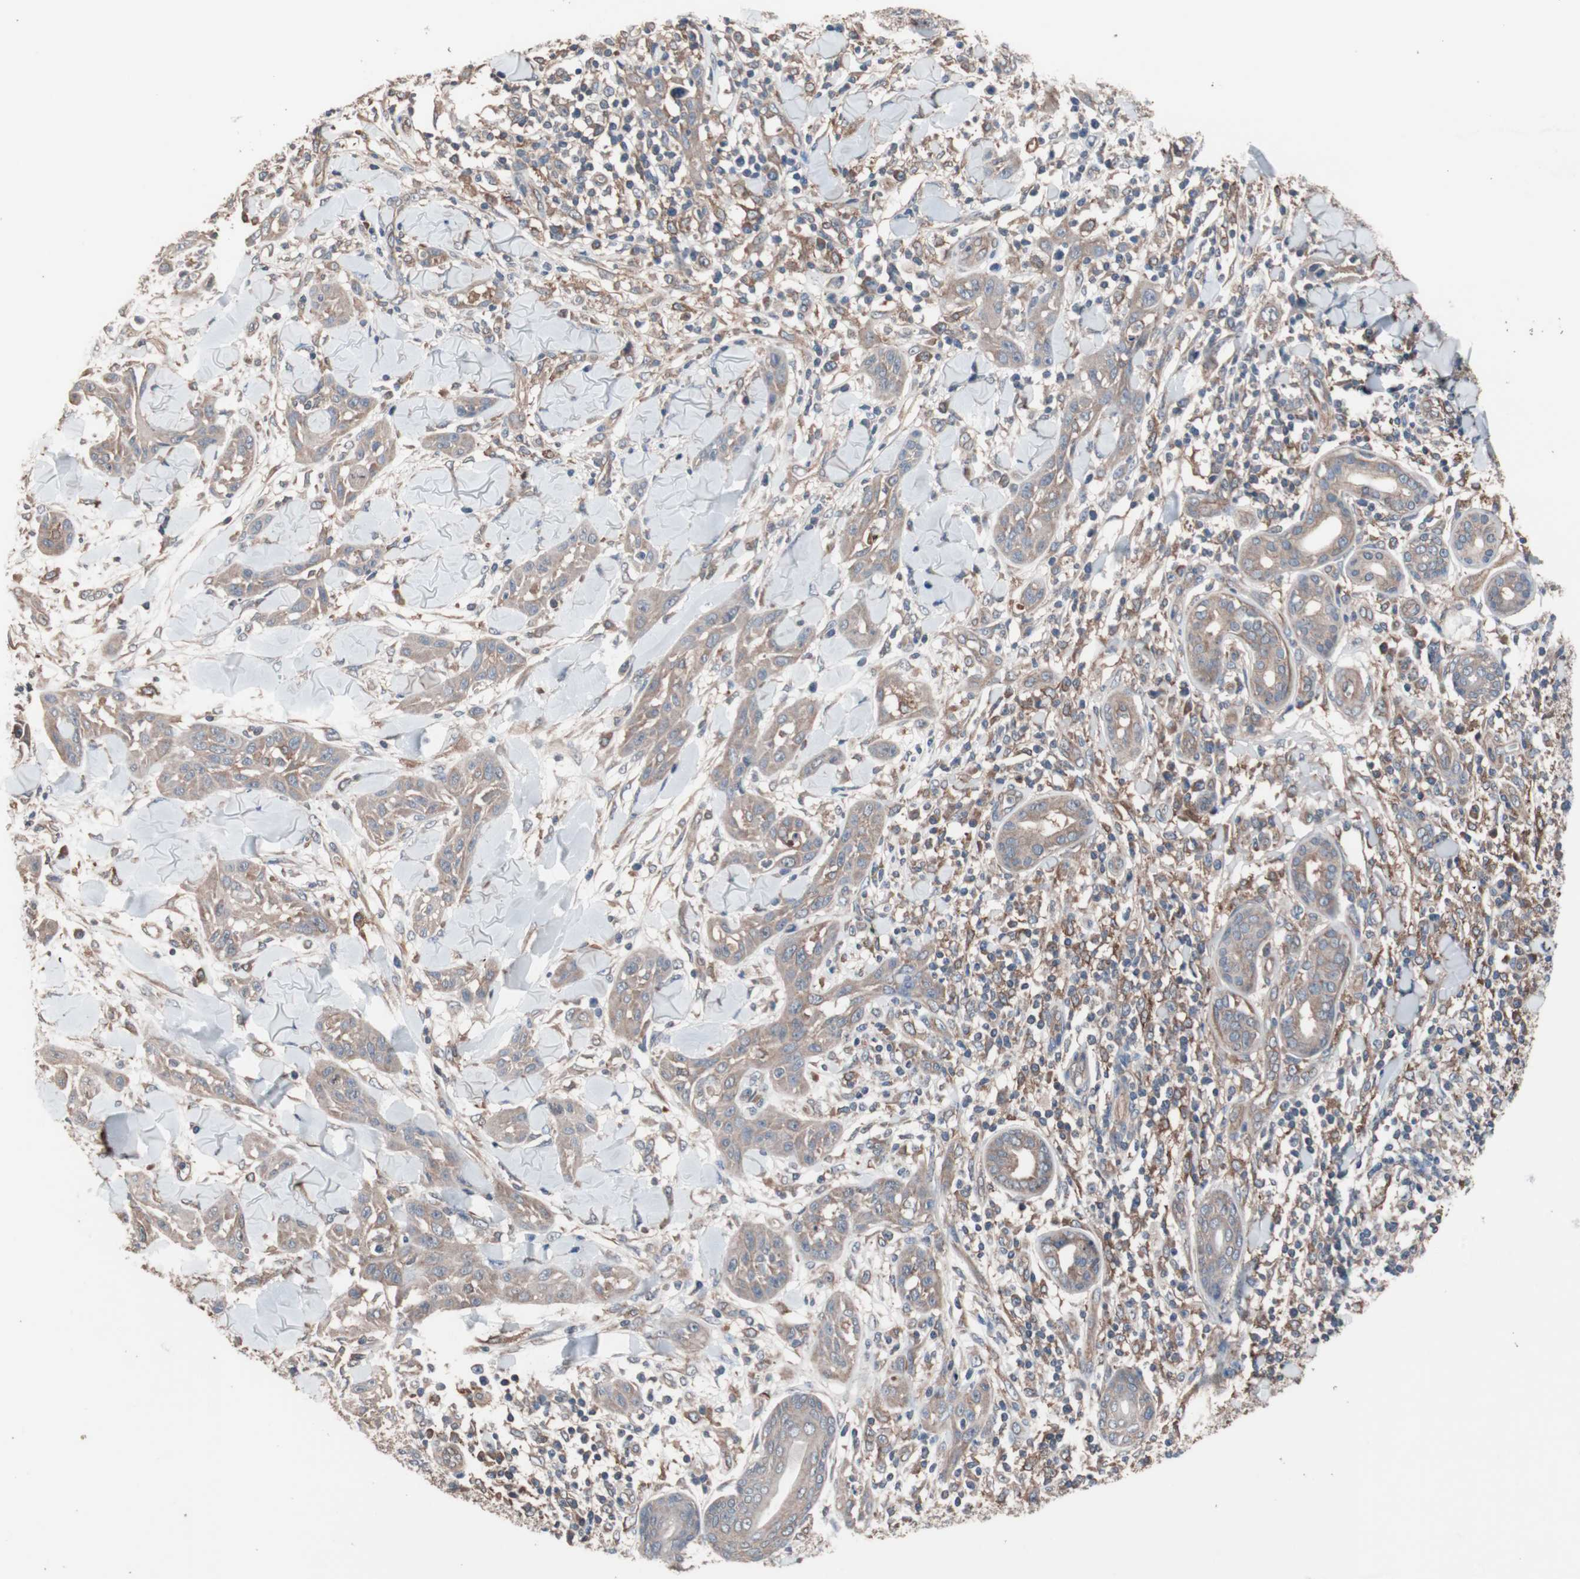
{"staining": {"intensity": "moderate", "quantity": ">75%", "location": "cytoplasmic/membranous"}, "tissue": "skin cancer", "cell_type": "Tumor cells", "image_type": "cancer", "snomed": [{"axis": "morphology", "description": "Squamous cell carcinoma, NOS"}, {"axis": "topography", "description": "Skin"}], "caption": "High-magnification brightfield microscopy of skin cancer (squamous cell carcinoma) stained with DAB (3,3'-diaminobenzidine) (brown) and counterstained with hematoxylin (blue). tumor cells exhibit moderate cytoplasmic/membranous staining is present in about>75% of cells.", "gene": "ATG7", "patient": {"sex": "male", "age": 24}}